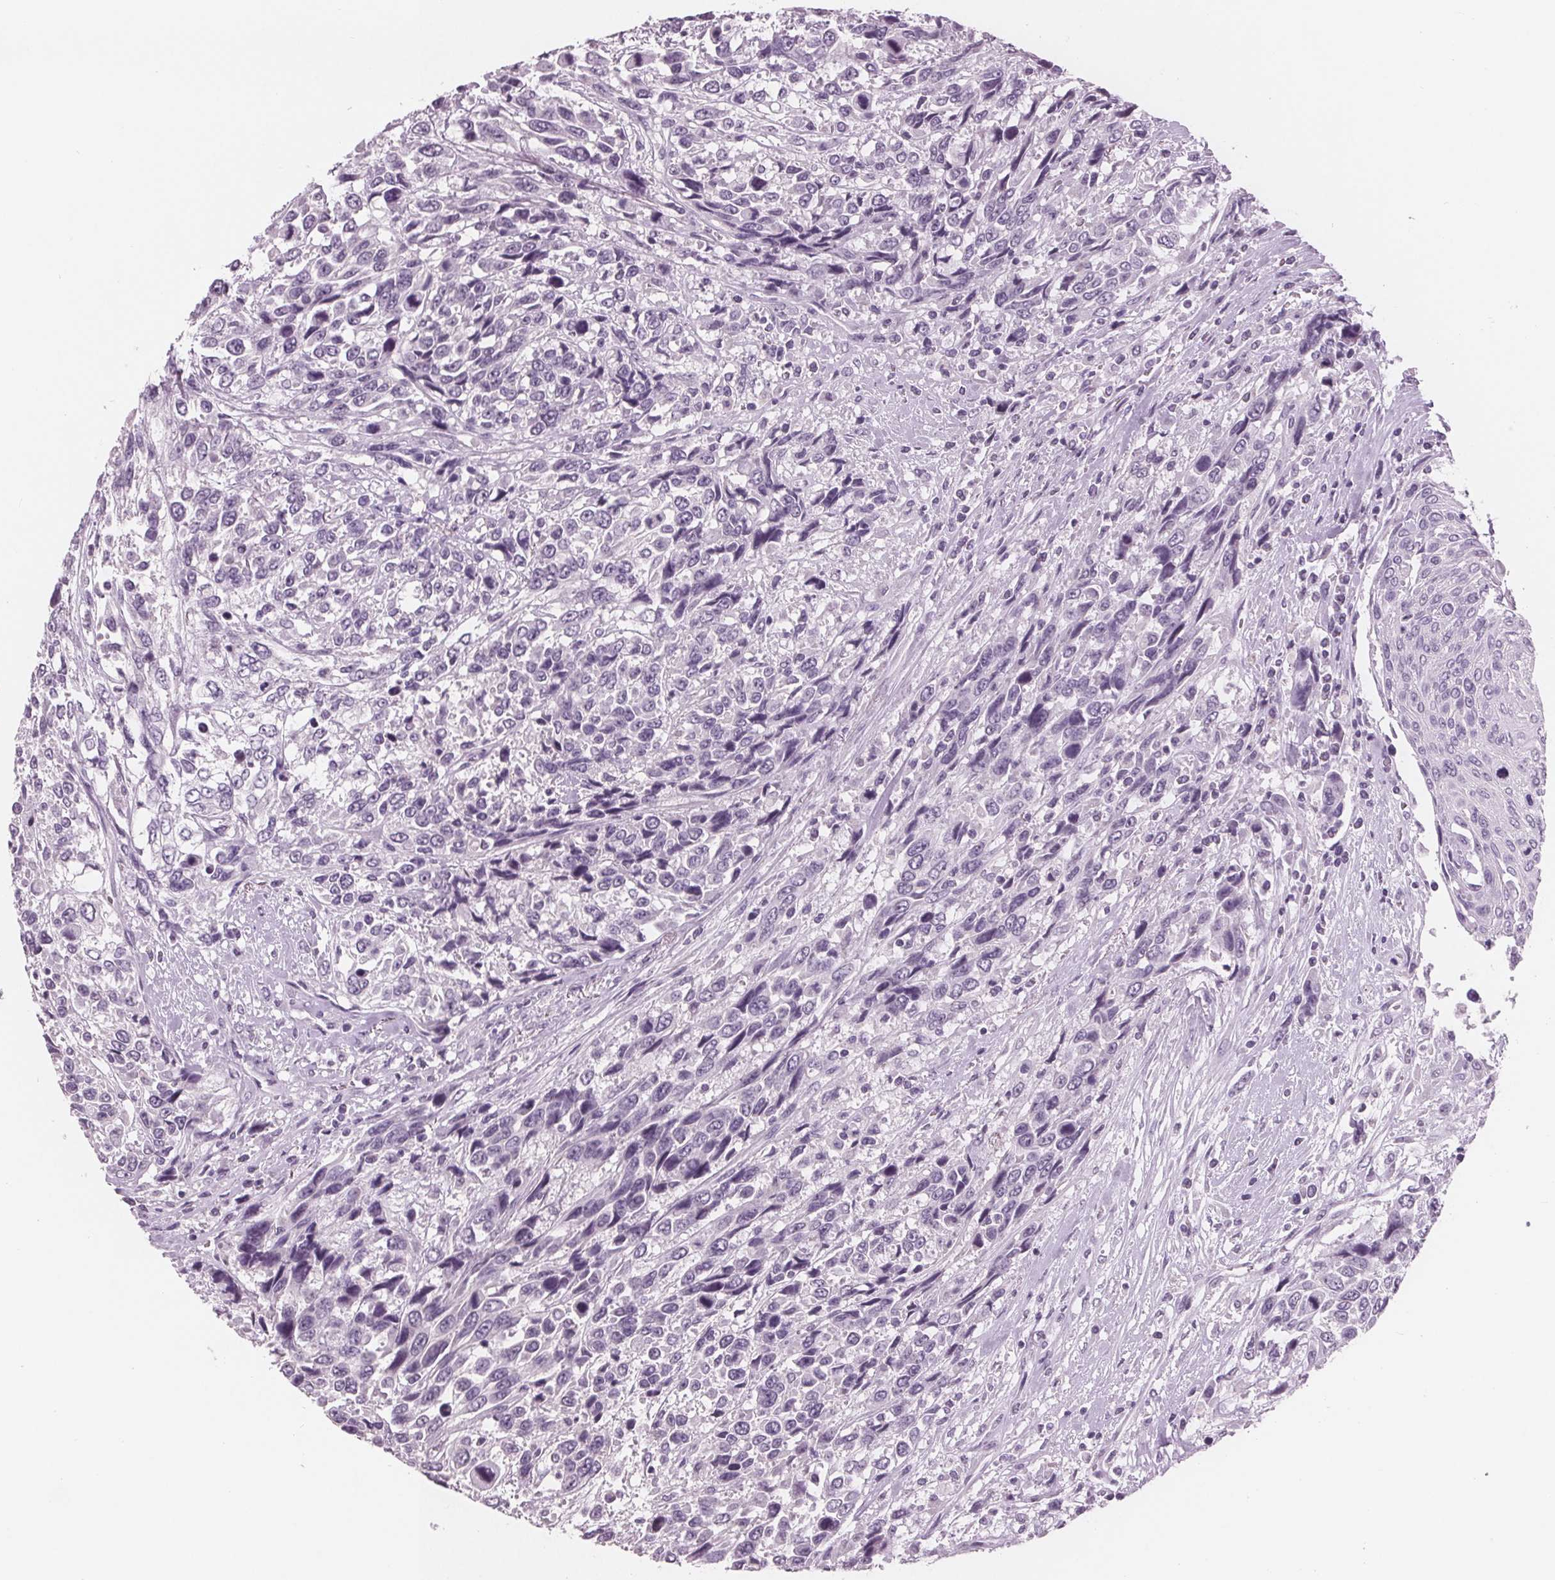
{"staining": {"intensity": "negative", "quantity": "none", "location": "none"}, "tissue": "urothelial cancer", "cell_type": "Tumor cells", "image_type": "cancer", "snomed": [{"axis": "morphology", "description": "Urothelial carcinoma, High grade"}, {"axis": "topography", "description": "Urinary bladder"}], "caption": "There is no significant staining in tumor cells of urothelial carcinoma (high-grade).", "gene": "AMBP", "patient": {"sex": "female", "age": 70}}